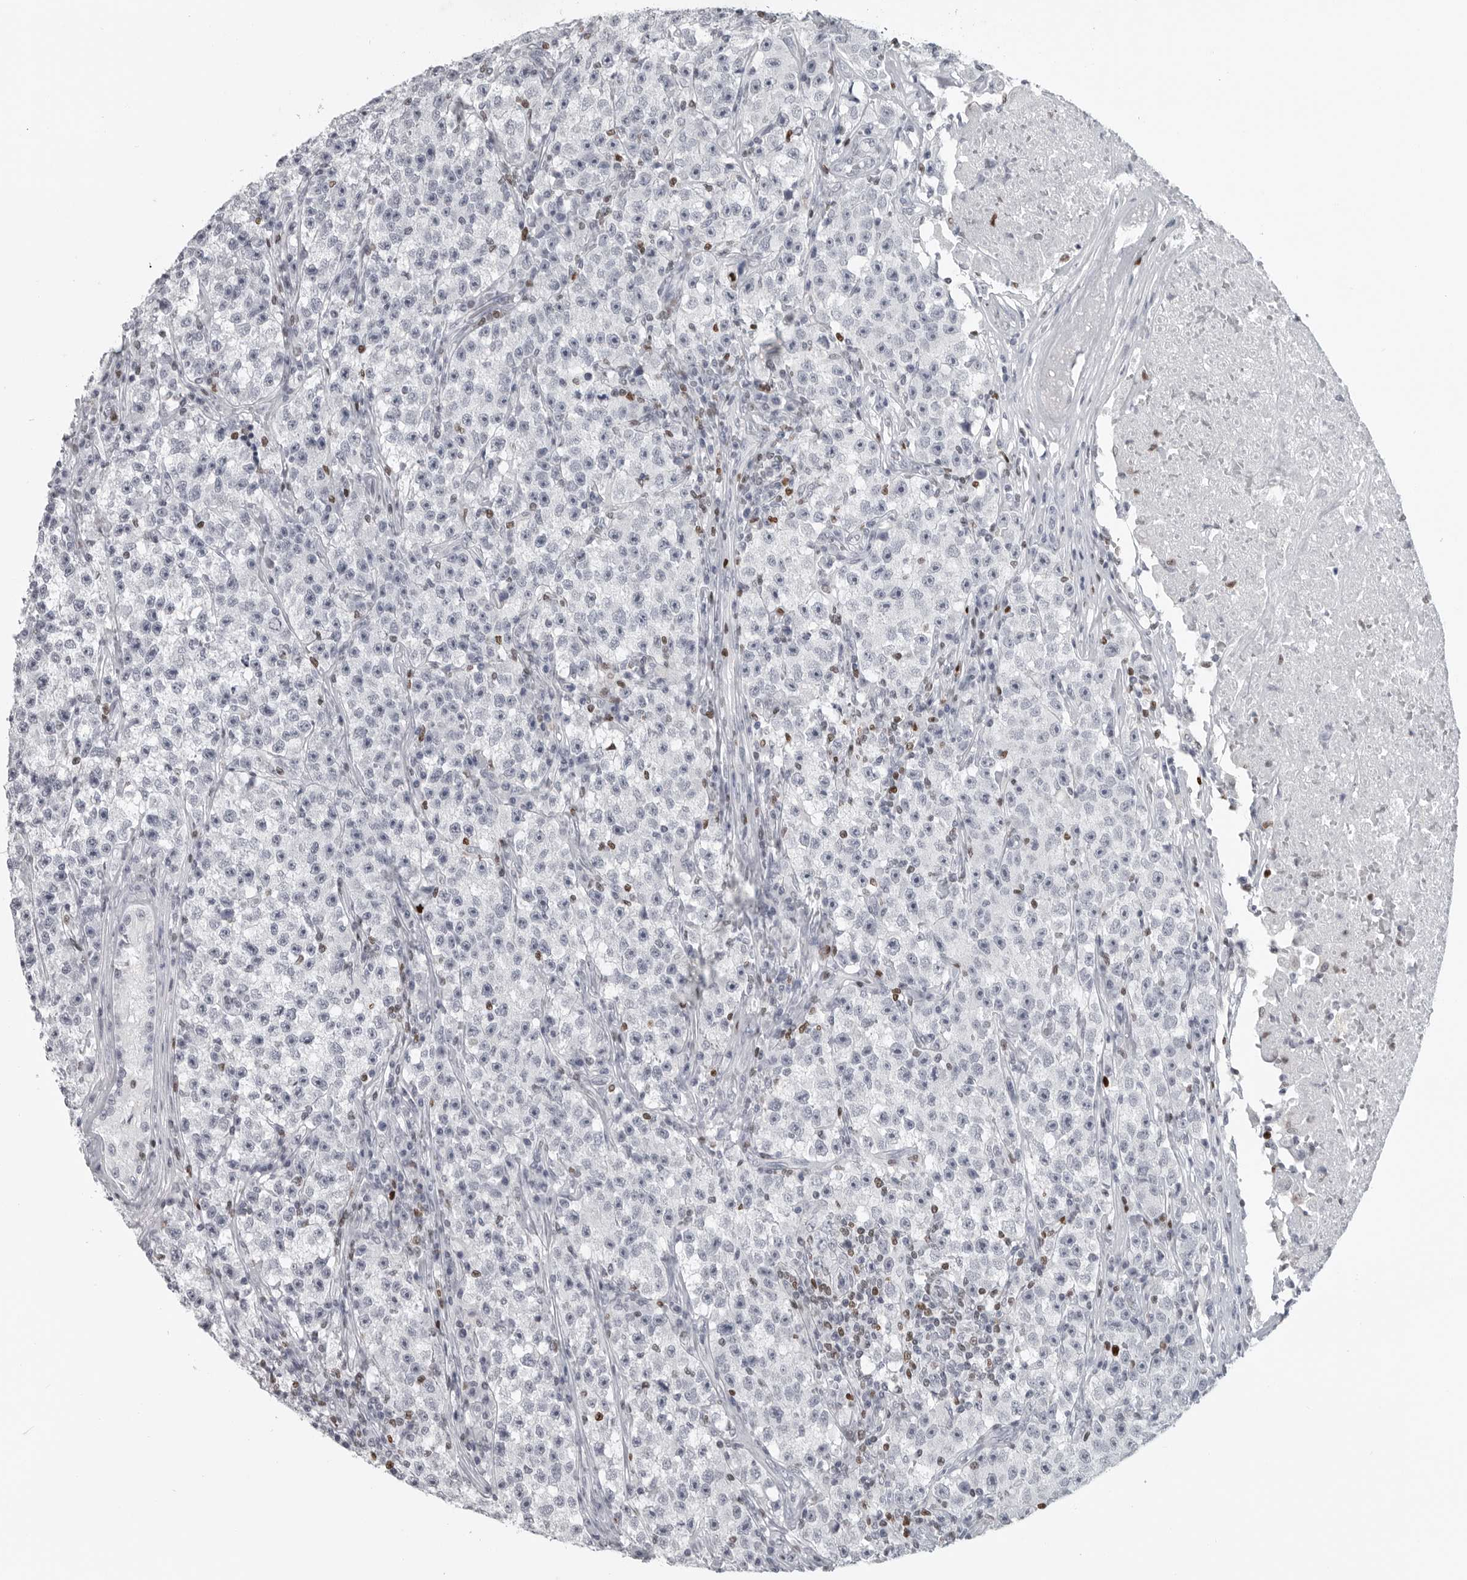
{"staining": {"intensity": "negative", "quantity": "none", "location": "none"}, "tissue": "testis cancer", "cell_type": "Tumor cells", "image_type": "cancer", "snomed": [{"axis": "morphology", "description": "Seminoma, NOS"}, {"axis": "topography", "description": "Testis"}], "caption": "Tumor cells show no significant protein positivity in testis cancer.", "gene": "SATB2", "patient": {"sex": "male", "age": 22}}